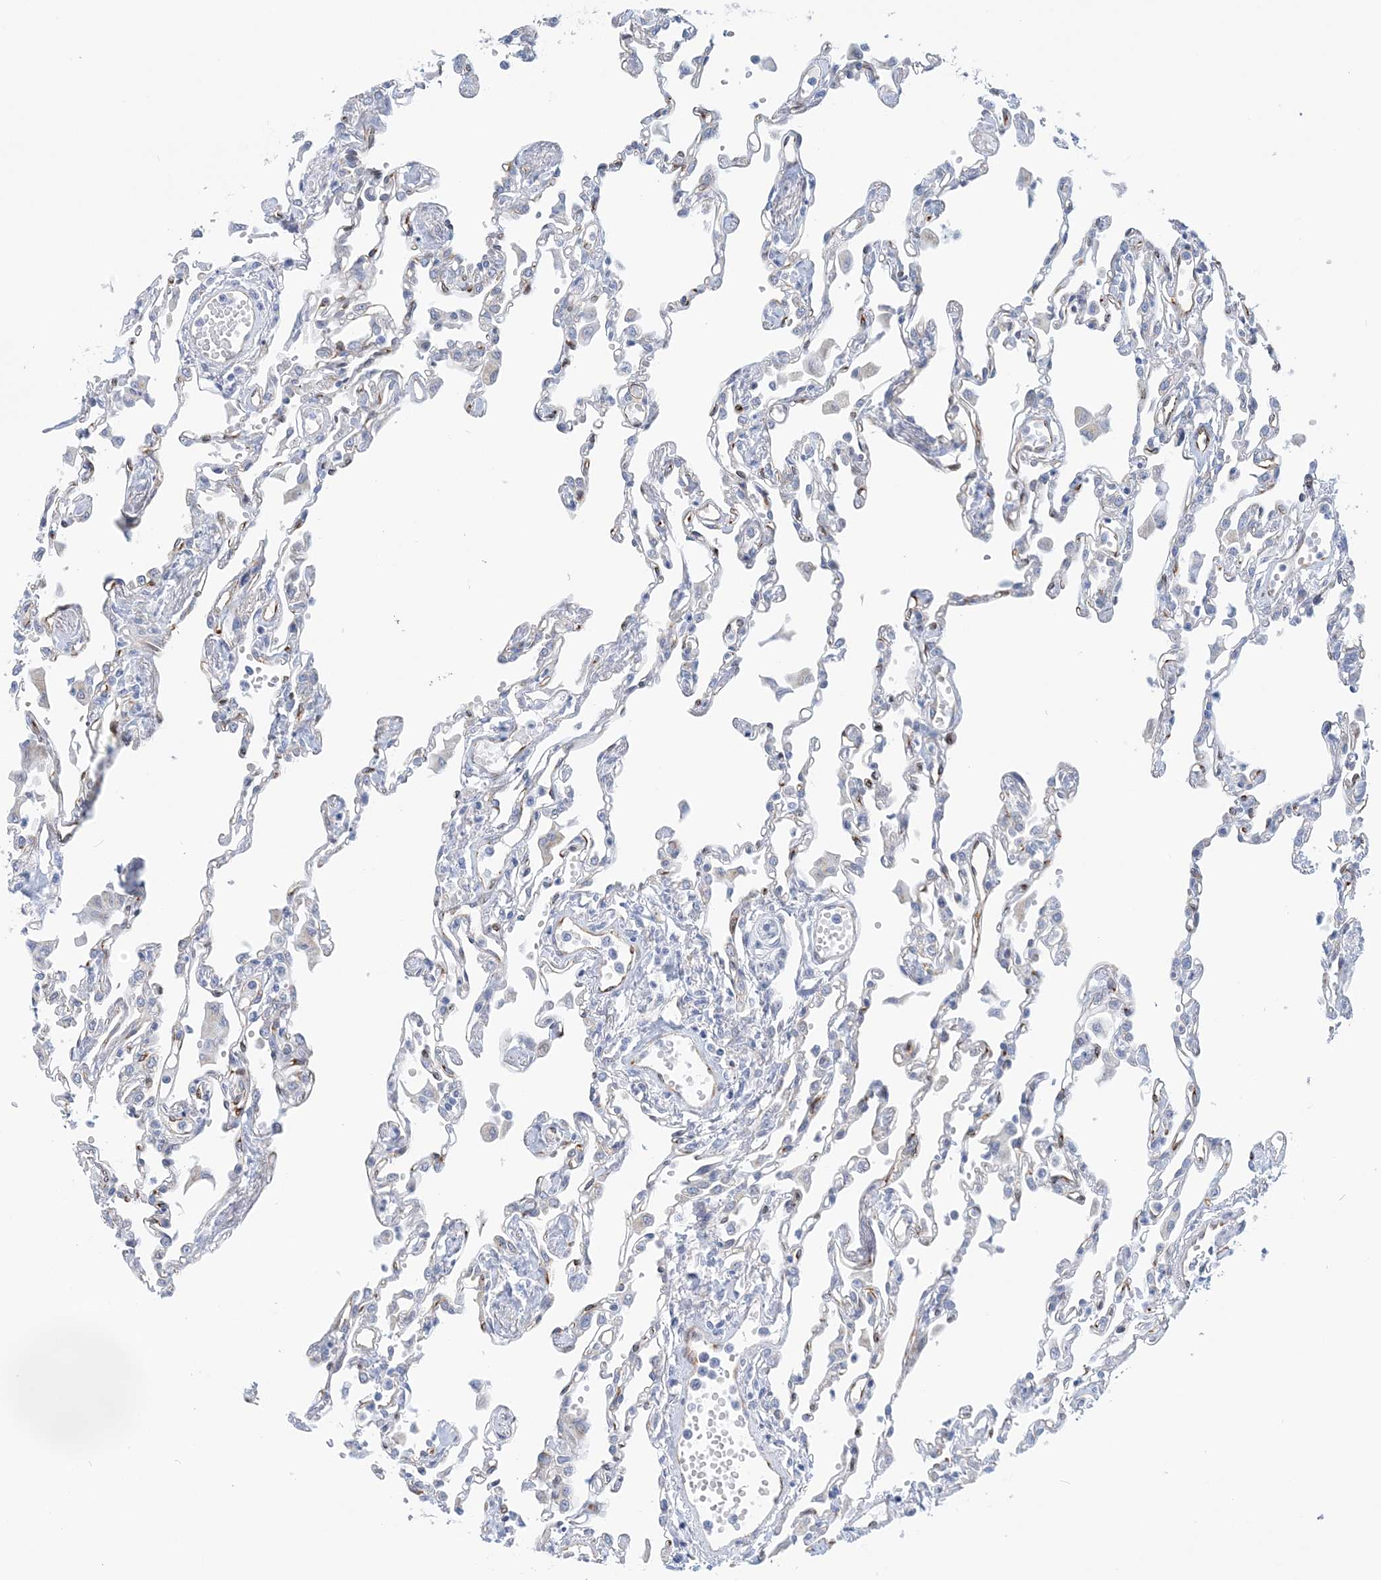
{"staining": {"intensity": "negative", "quantity": "none", "location": "none"}, "tissue": "lung", "cell_type": "Alveolar cells", "image_type": "normal", "snomed": [{"axis": "morphology", "description": "Normal tissue, NOS"}, {"axis": "topography", "description": "Bronchus"}, {"axis": "topography", "description": "Lung"}], "caption": "An immunohistochemistry histopathology image of unremarkable lung is shown. There is no staining in alveolar cells of lung. (DAB IHC visualized using brightfield microscopy, high magnification).", "gene": "PLEKHG4B", "patient": {"sex": "female", "age": 49}}